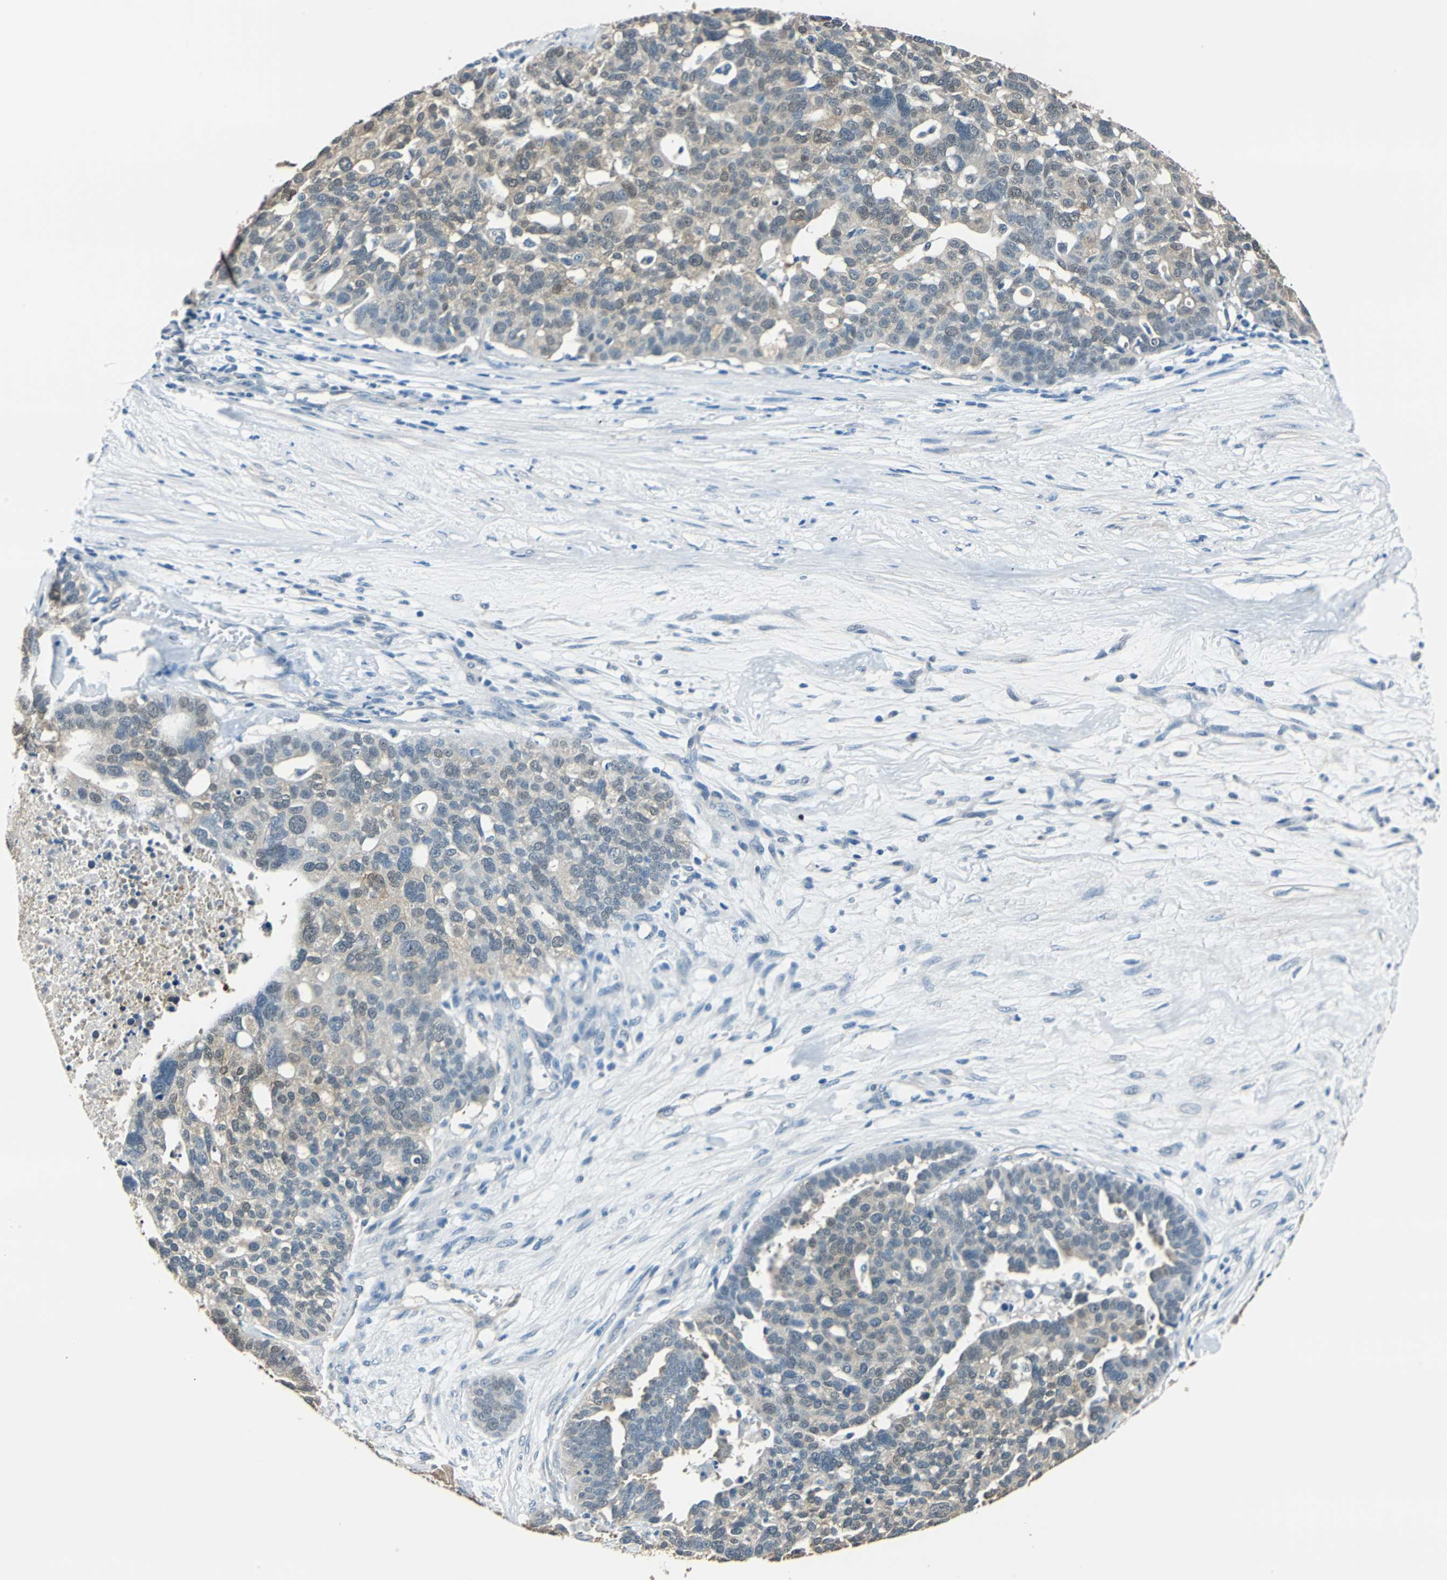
{"staining": {"intensity": "weak", "quantity": ">75%", "location": "cytoplasmic/membranous,nuclear"}, "tissue": "ovarian cancer", "cell_type": "Tumor cells", "image_type": "cancer", "snomed": [{"axis": "morphology", "description": "Cystadenocarcinoma, serous, NOS"}, {"axis": "topography", "description": "Ovary"}], "caption": "Protein analysis of ovarian serous cystadenocarcinoma tissue demonstrates weak cytoplasmic/membranous and nuclear expression in about >75% of tumor cells.", "gene": "FKBP4", "patient": {"sex": "female", "age": 59}}